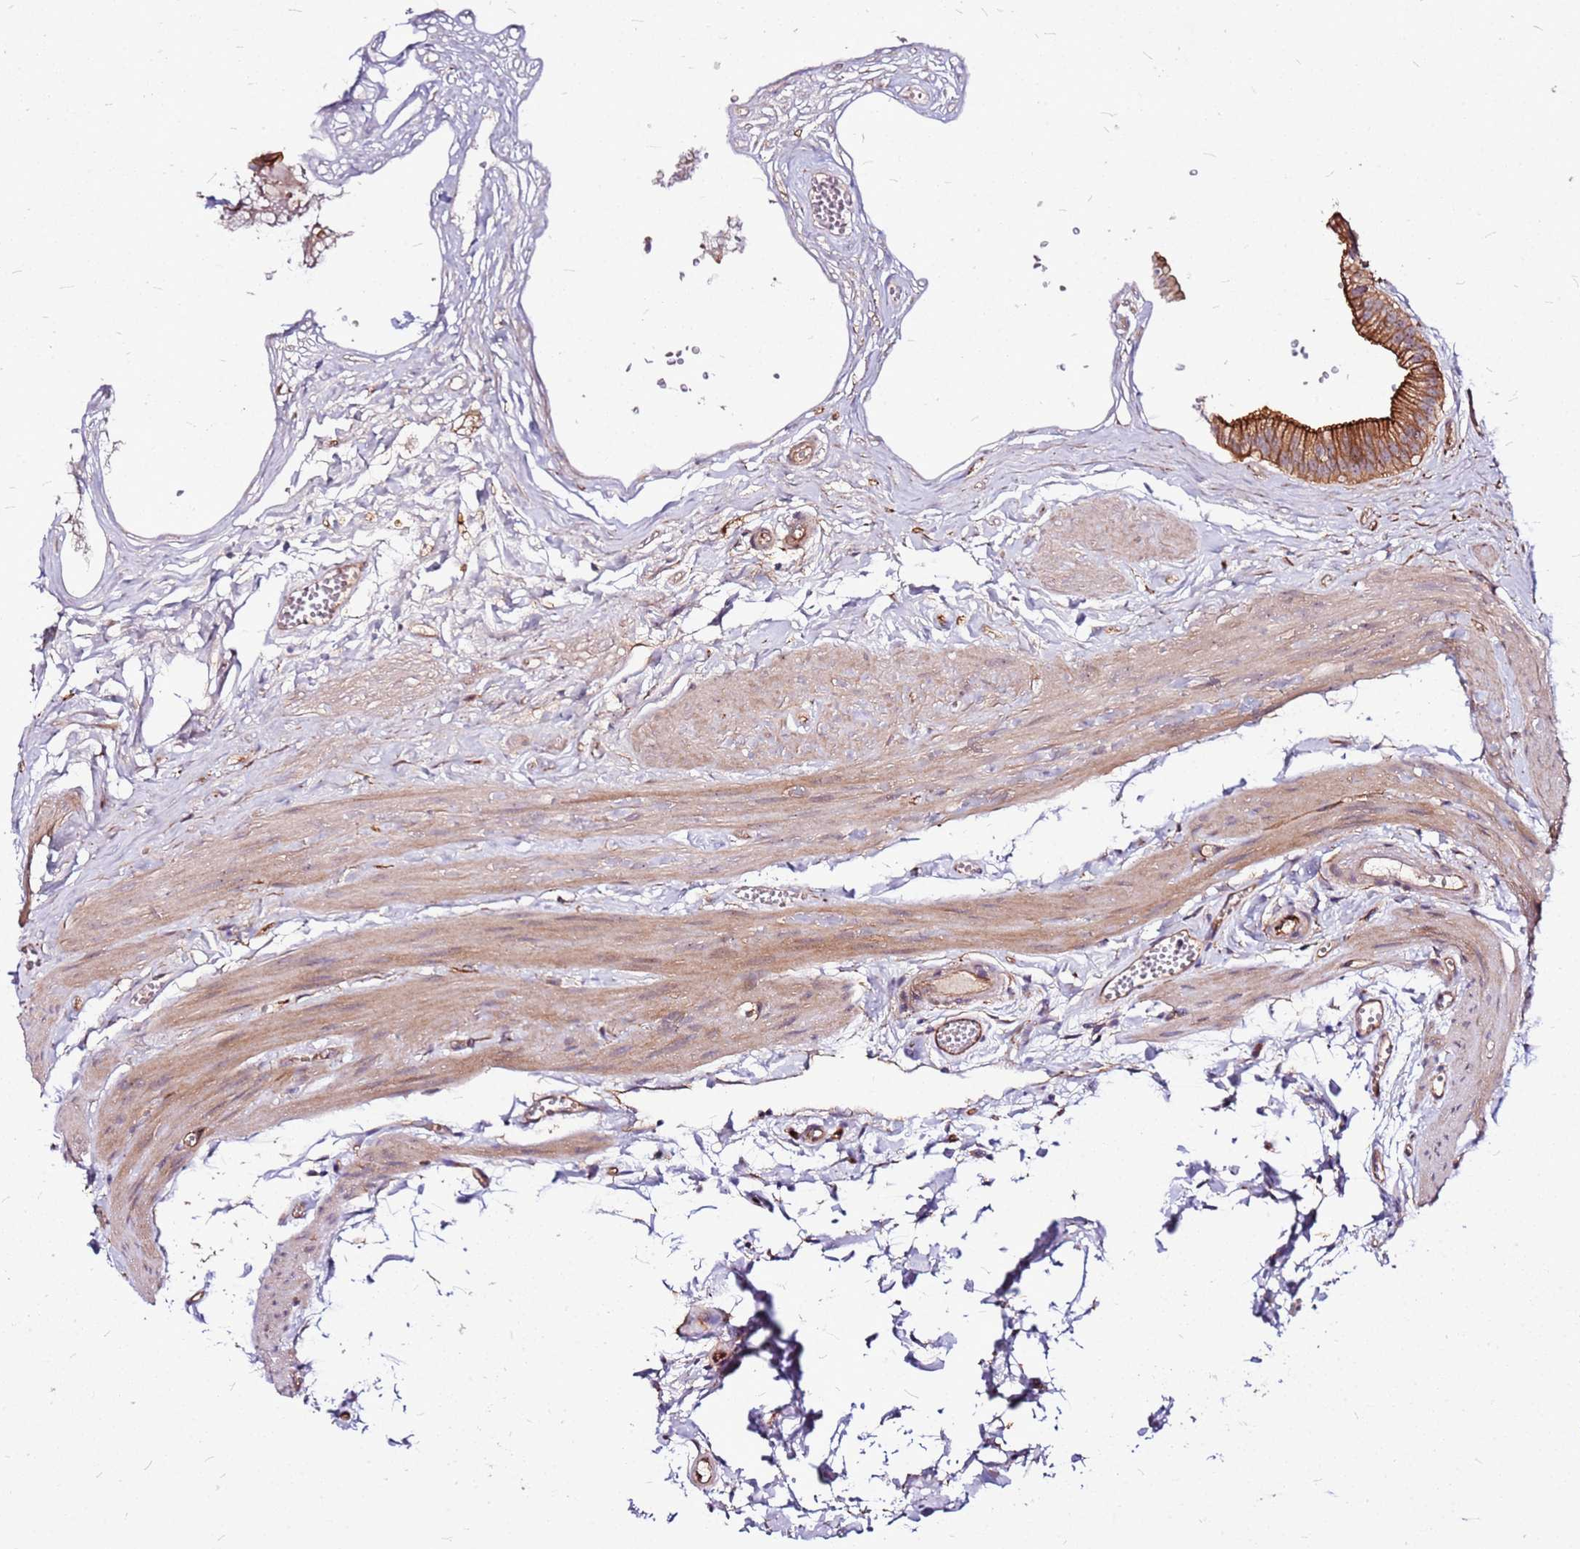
{"staining": {"intensity": "strong", "quantity": ">75%", "location": "cytoplasmic/membranous"}, "tissue": "gallbladder", "cell_type": "Glandular cells", "image_type": "normal", "snomed": [{"axis": "morphology", "description": "Normal tissue, NOS"}, {"axis": "topography", "description": "Gallbladder"}], "caption": "Immunohistochemistry (IHC) of unremarkable human gallbladder shows high levels of strong cytoplasmic/membranous staining in about >75% of glandular cells.", "gene": "TOPAZ1", "patient": {"sex": "female", "age": 54}}